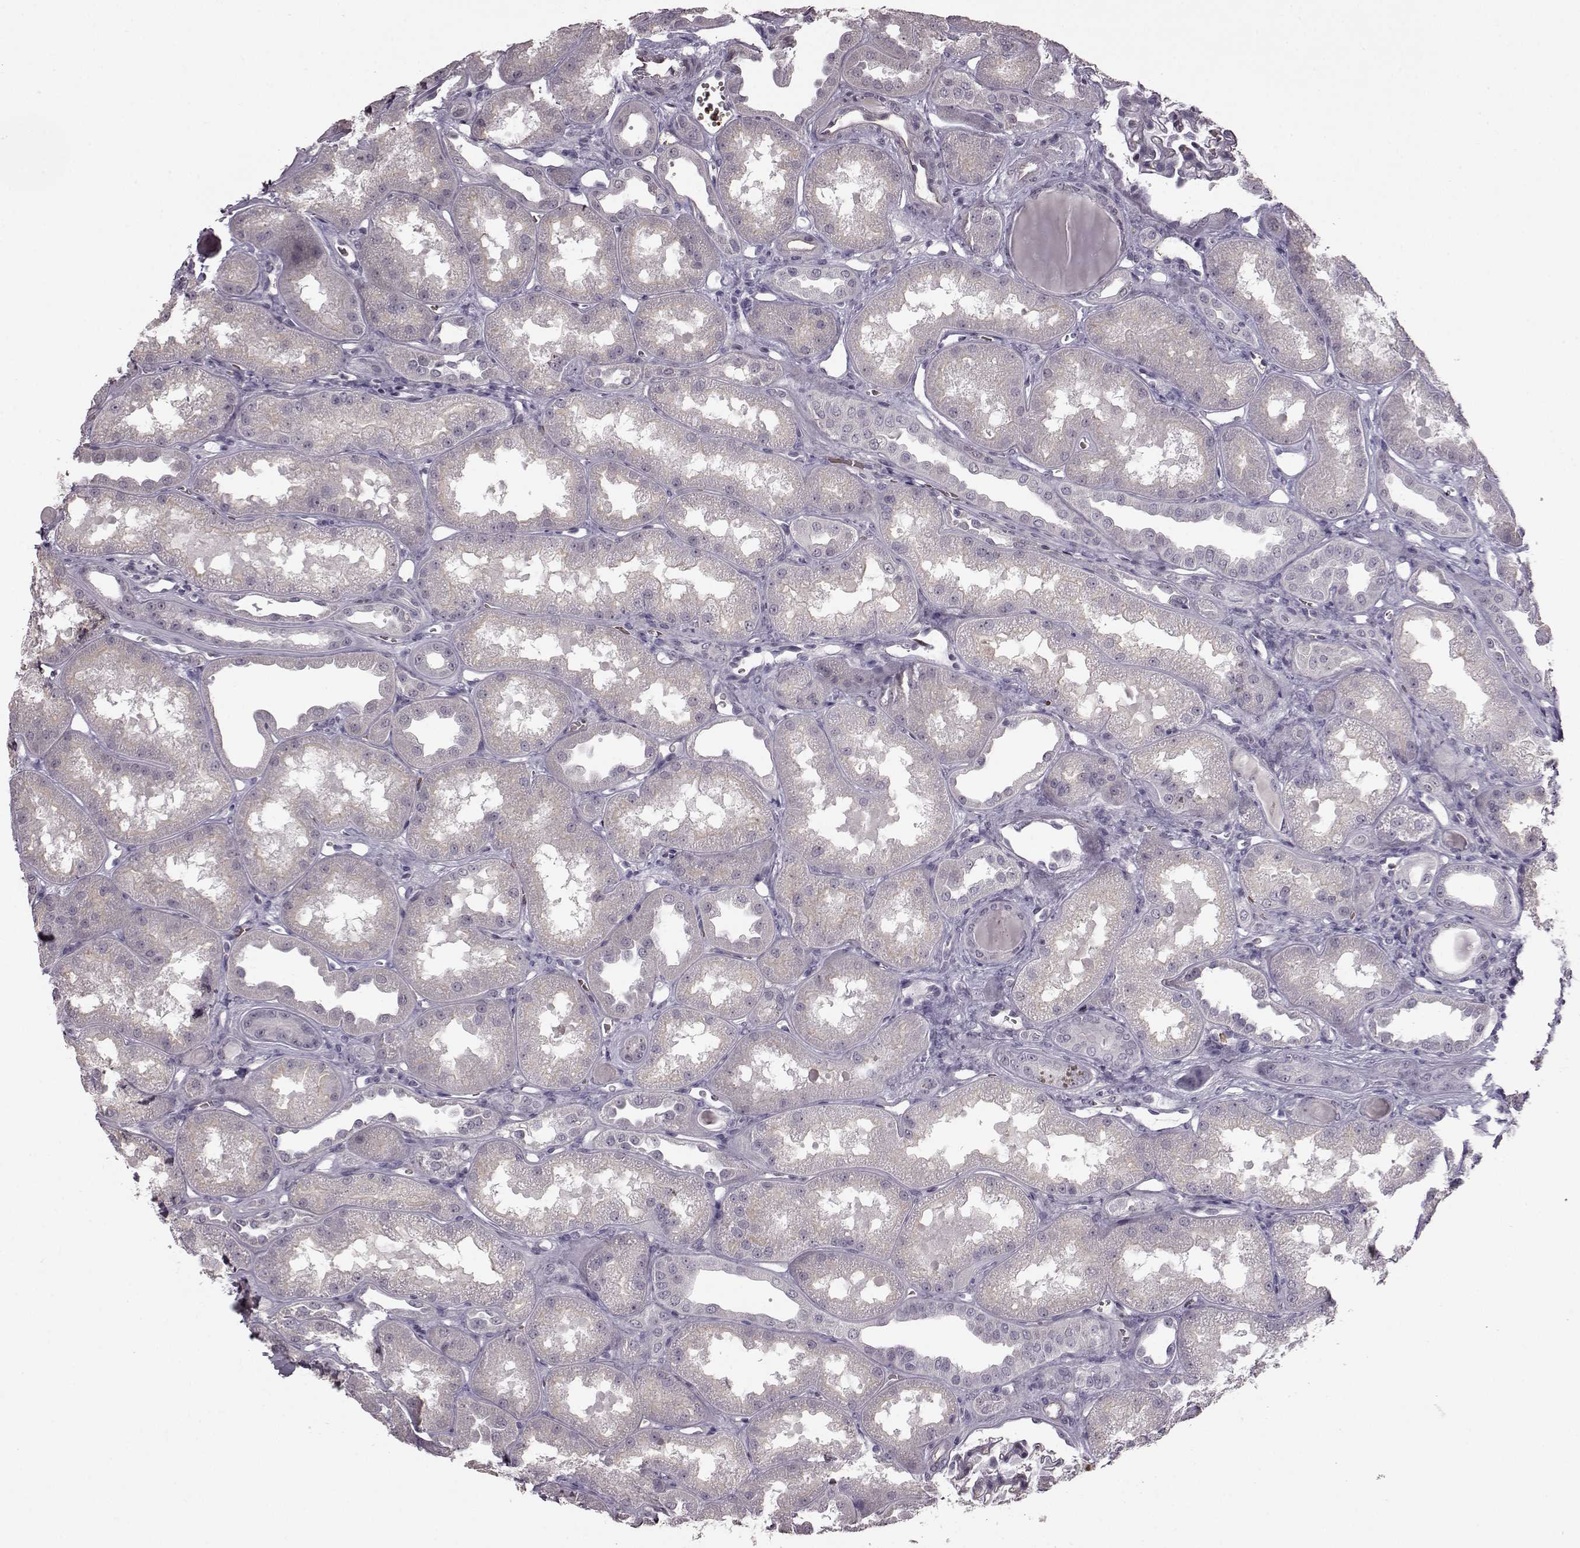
{"staining": {"intensity": "negative", "quantity": "none", "location": "none"}, "tissue": "kidney", "cell_type": "Cells in glomeruli", "image_type": "normal", "snomed": [{"axis": "morphology", "description": "Normal tissue, NOS"}, {"axis": "topography", "description": "Kidney"}], "caption": "The photomicrograph reveals no staining of cells in glomeruli in unremarkable kidney.", "gene": "PROP1", "patient": {"sex": "male", "age": 61}}